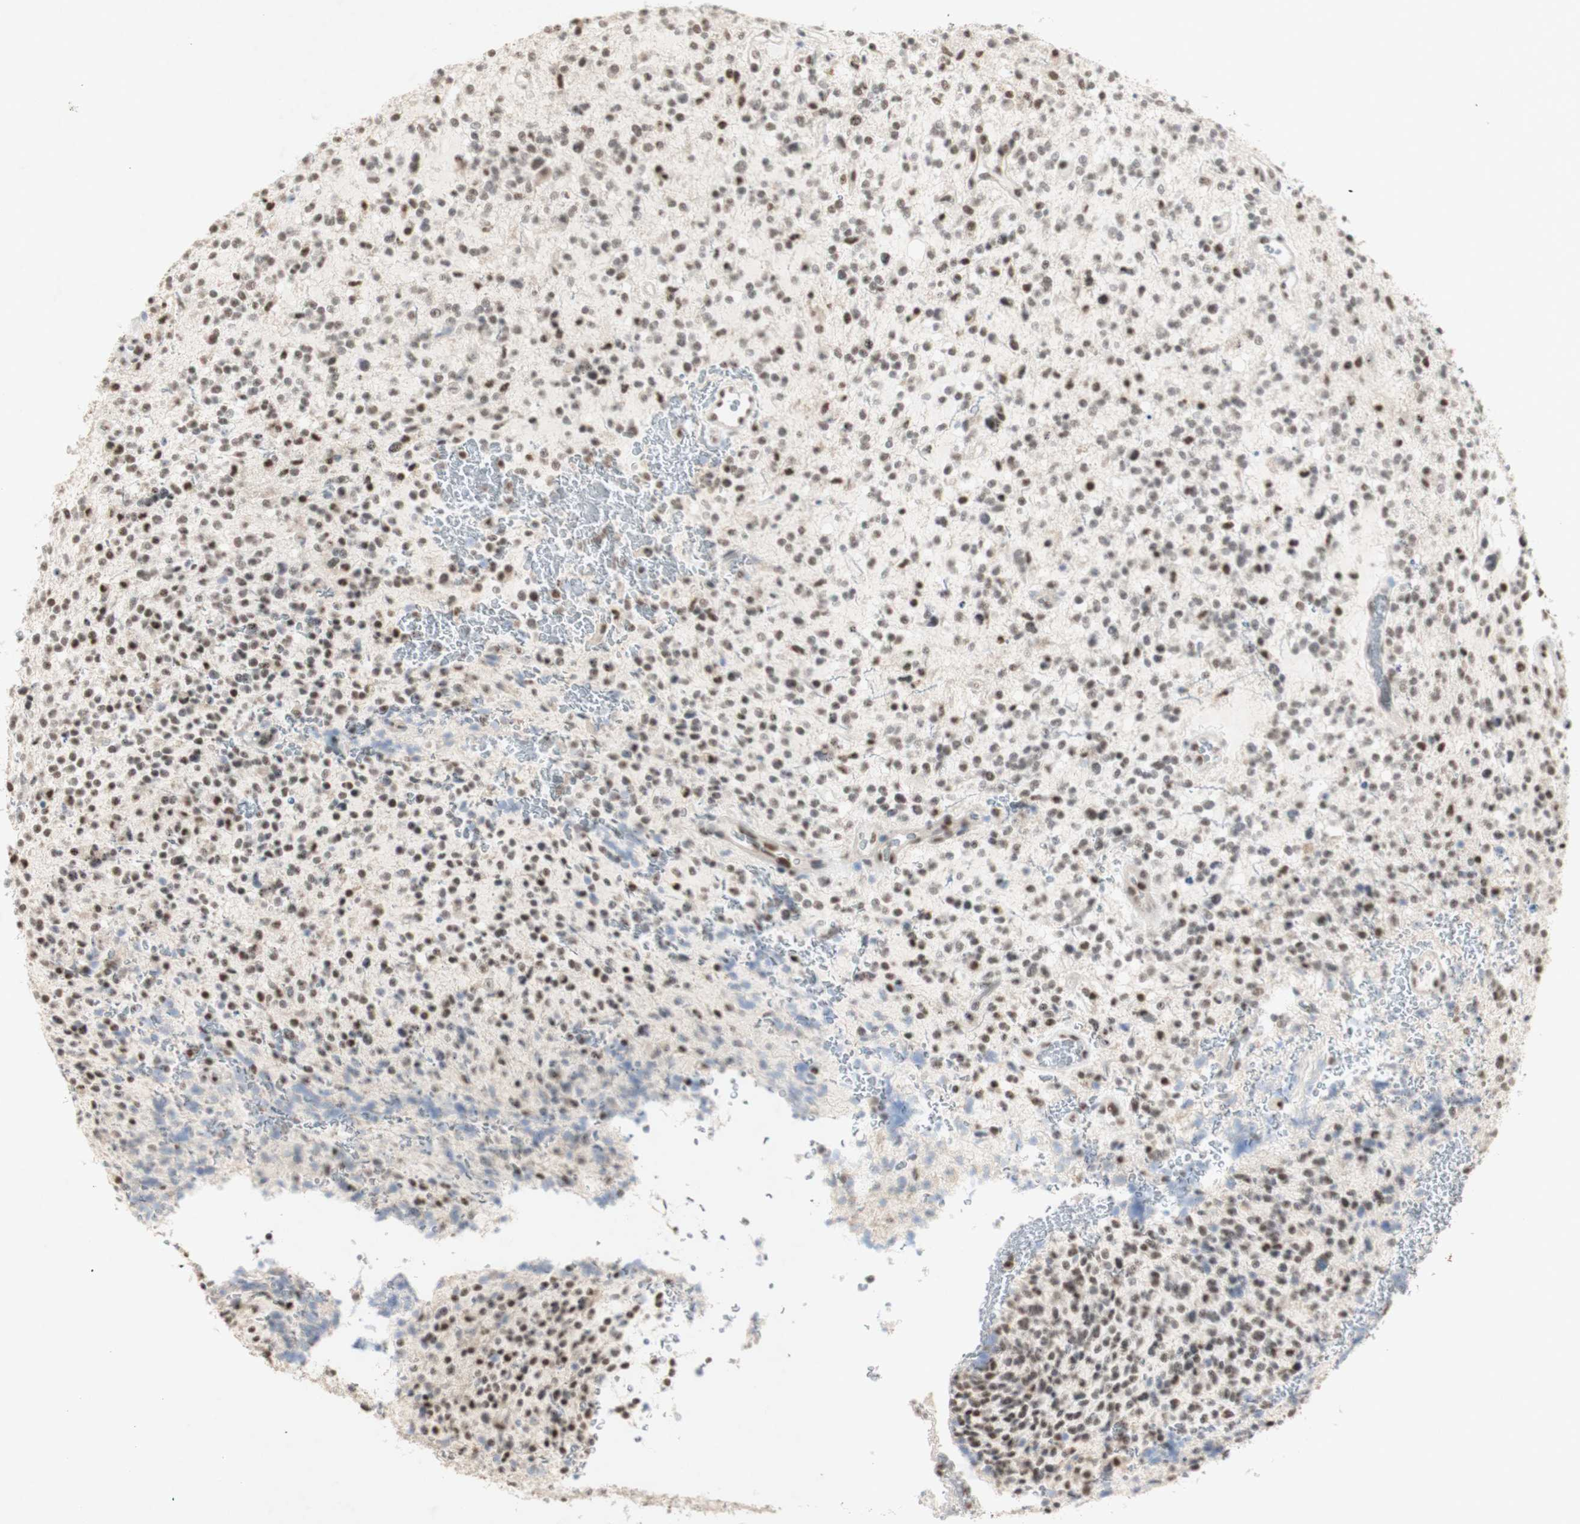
{"staining": {"intensity": "moderate", "quantity": ">75%", "location": "nuclear"}, "tissue": "glioma", "cell_type": "Tumor cells", "image_type": "cancer", "snomed": [{"axis": "morphology", "description": "Glioma, malignant, High grade"}, {"axis": "topography", "description": "Brain"}], "caption": "The immunohistochemical stain highlights moderate nuclear staining in tumor cells of high-grade glioma (malignant) tissue. (DAB = brown stain, brightfield microscopy at high magnification).", "gene": "SNRPB", "patient": {"sex": "male", "age": 48}}